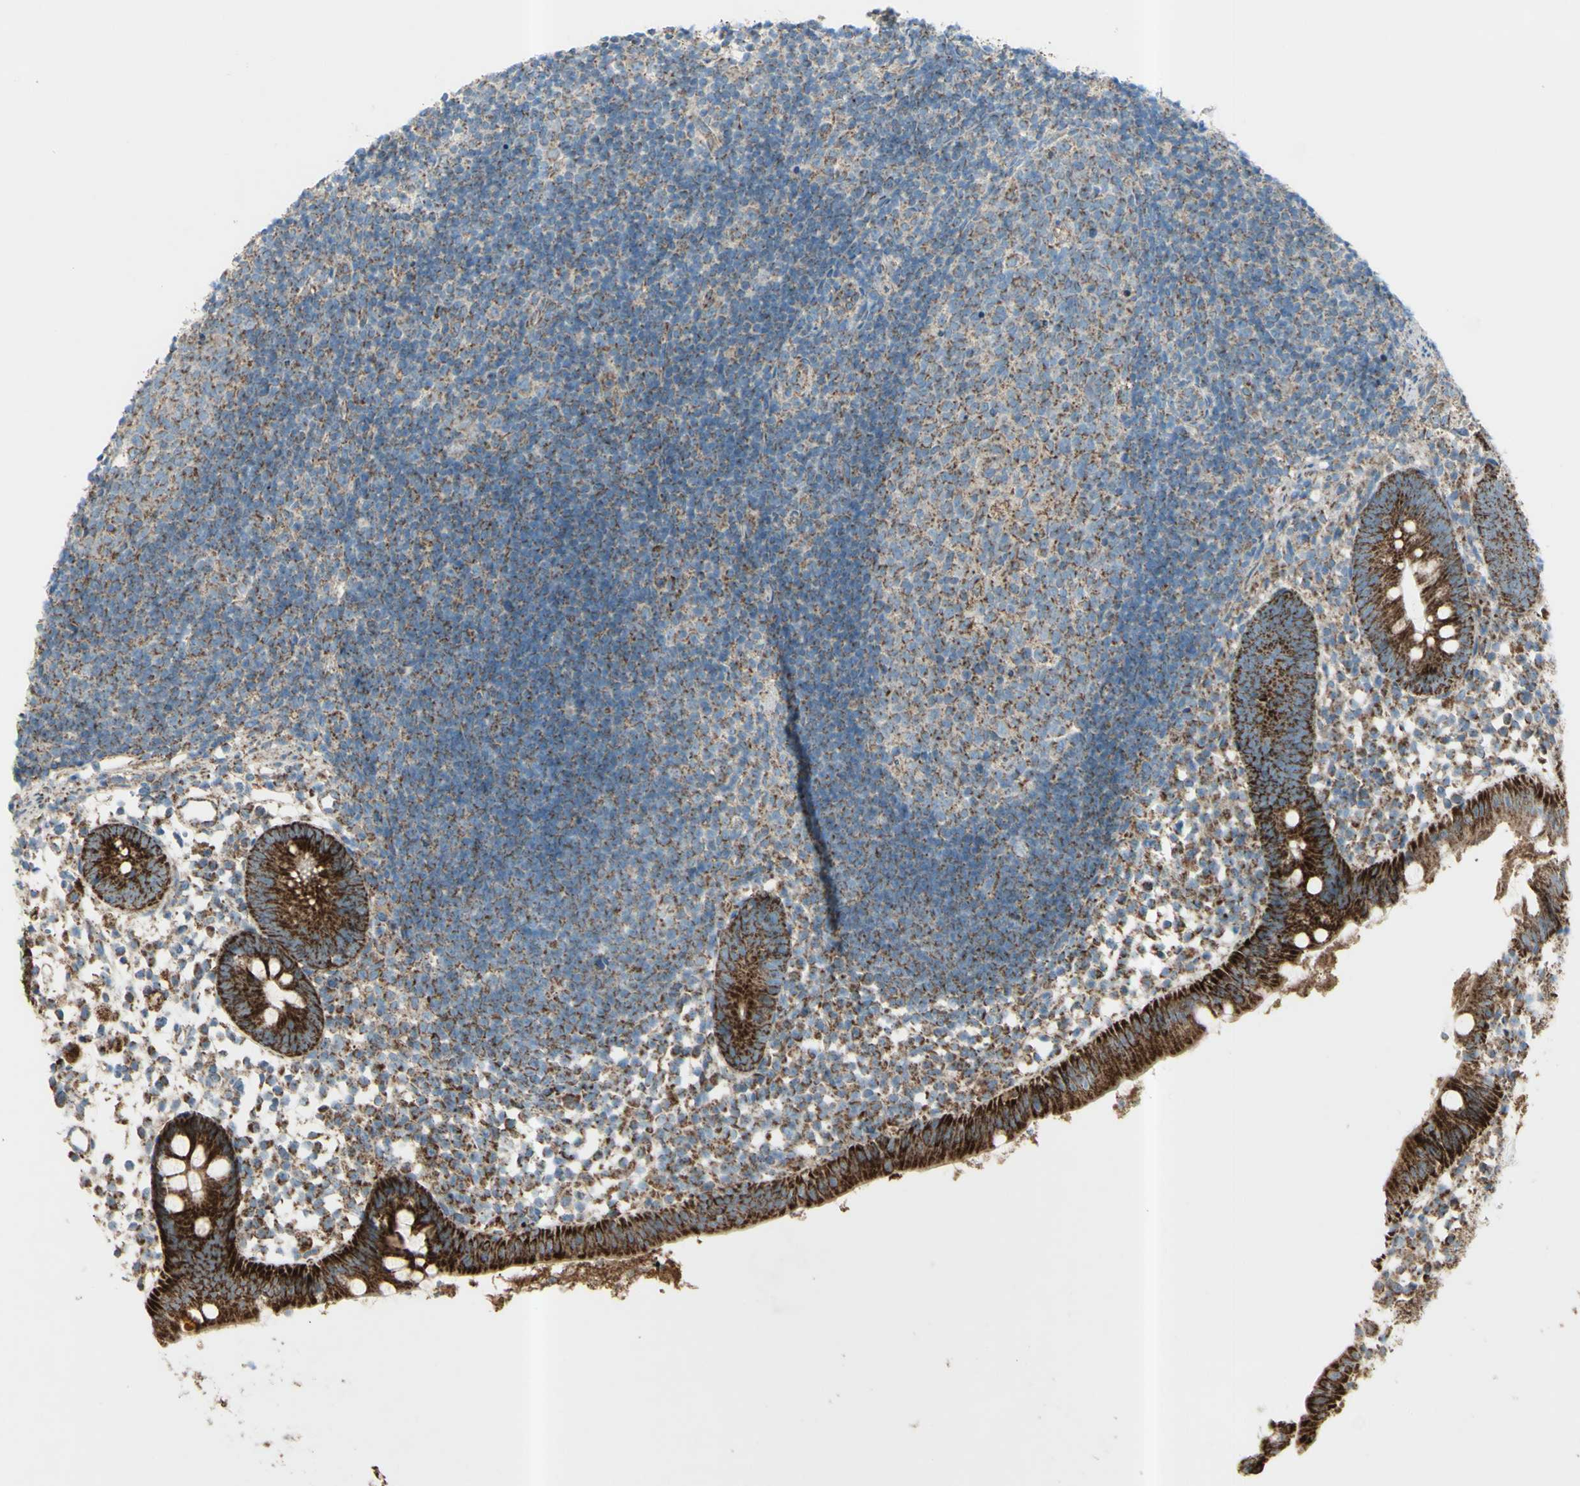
{"staining": {"intensity": "strong", "quantity": ">75%", "location": "cytoplasmic/membranous"}, "tissue": "appendix", "cell_type": "Glandular cells", "image_type": "normal", "snomed": [{"axis": "morphology", "description": "Normal tissue, NOS"}, {"axis": "topography", "description": "Appendix"}], "caption": "The micrograph exhibits staining of benign appendix, revealing strong cytoplasmic/membranous protein expression (brown color) within glandular cells.", "gene": "RHOT1", "patient": {"sex": "female", "age": 20}}